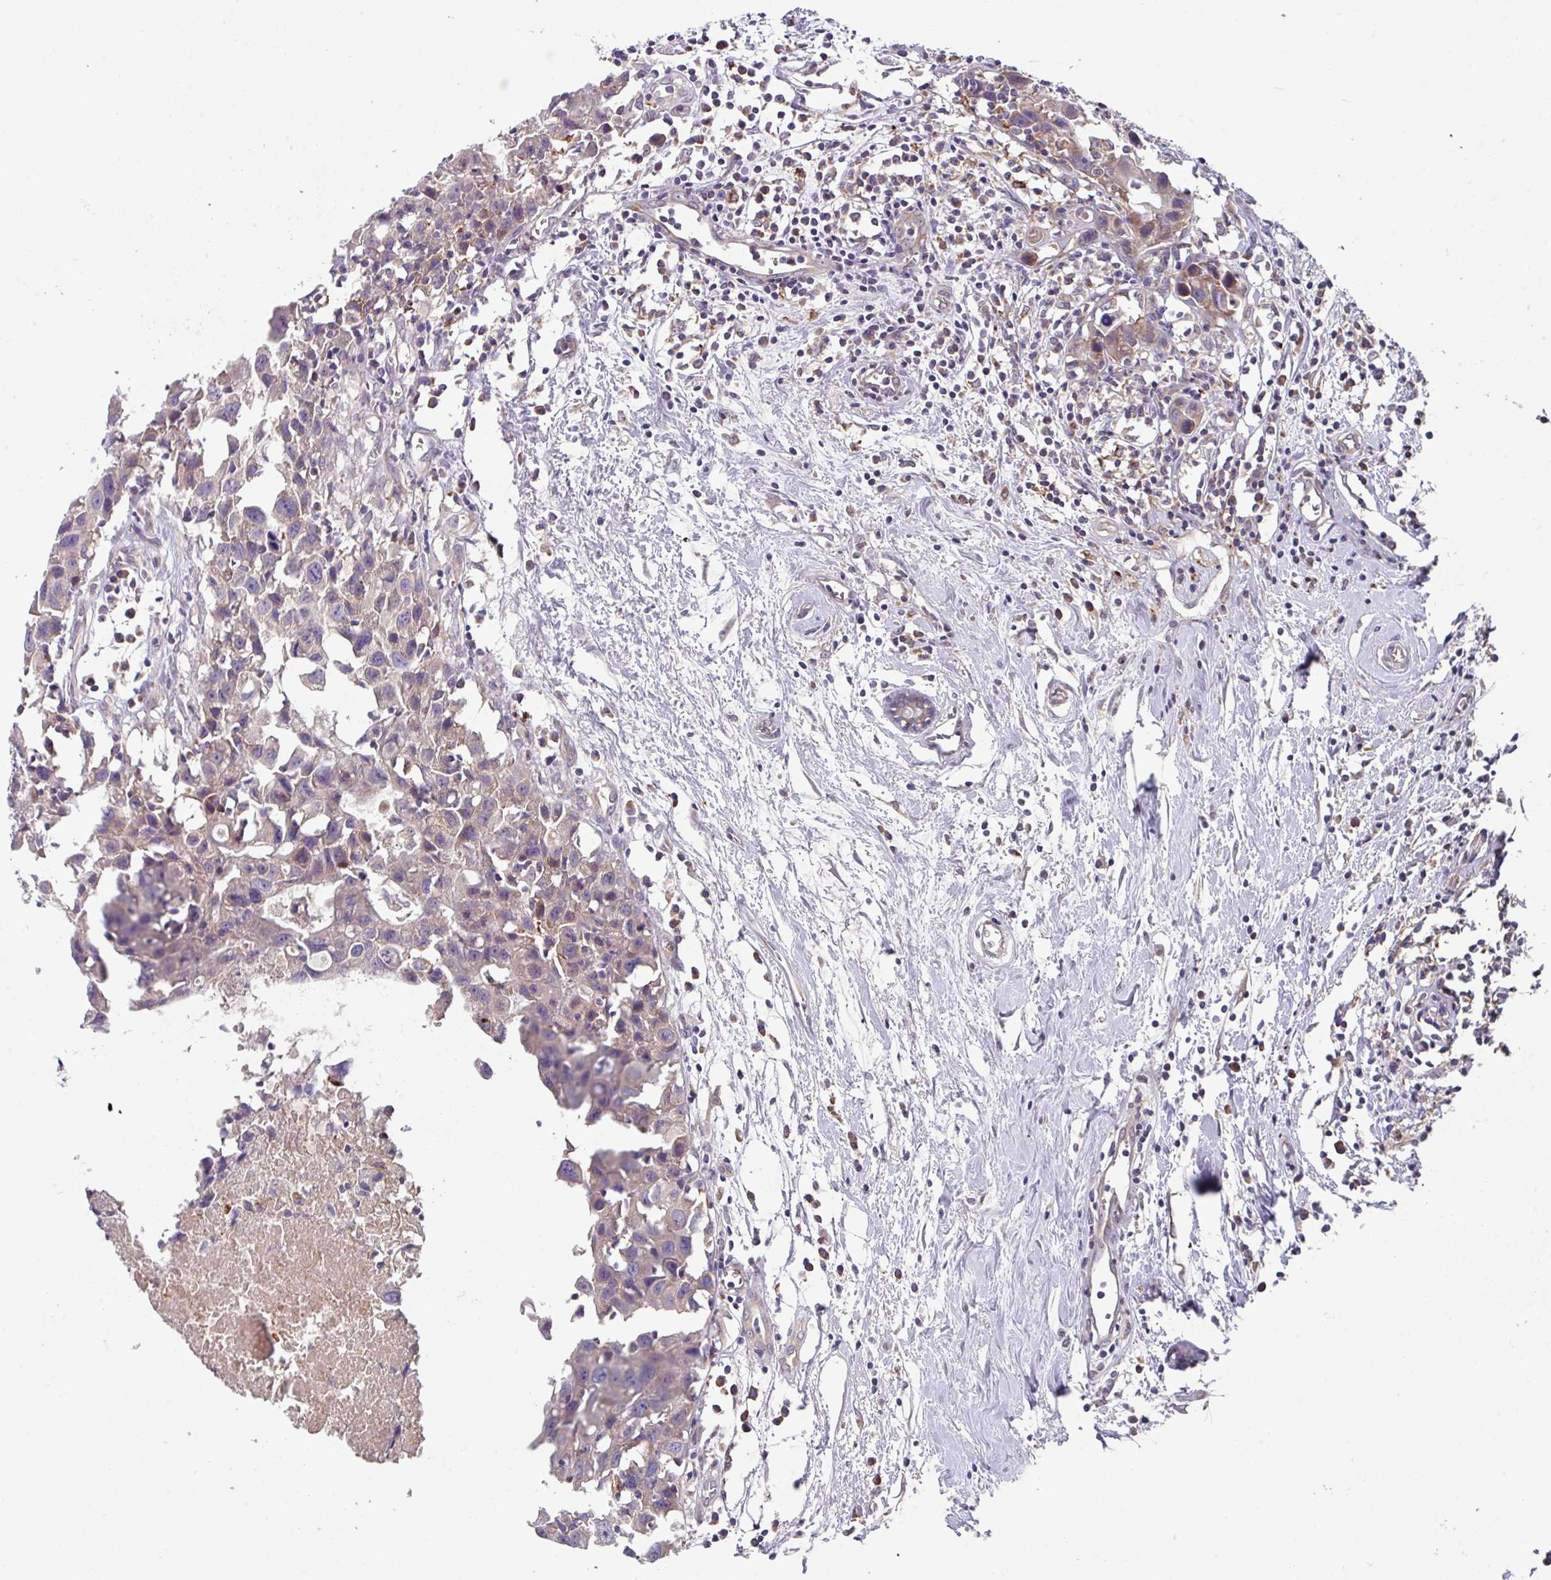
{"staining": {"intensity": "negative", "quantity": "none", "location": "none"}, "tissue": "breast cancer", "cell_type": "Tumor cells", "image_type": "cancer", "snomed": [{"axis": "morphology", "description": "Carcinoma, NOS"}, {"axis": "topography", "description": "Breast"}], "caption": "Tumor cells show no significant protein staining in breast carcinoma. Brightfield microscopy of immunohistochemistry stained with DAB (brown) and hematoxylin (blue), captured at high magnification.", "gene": "EIF4B", "patient": {"sex": "female", "age": 60}}